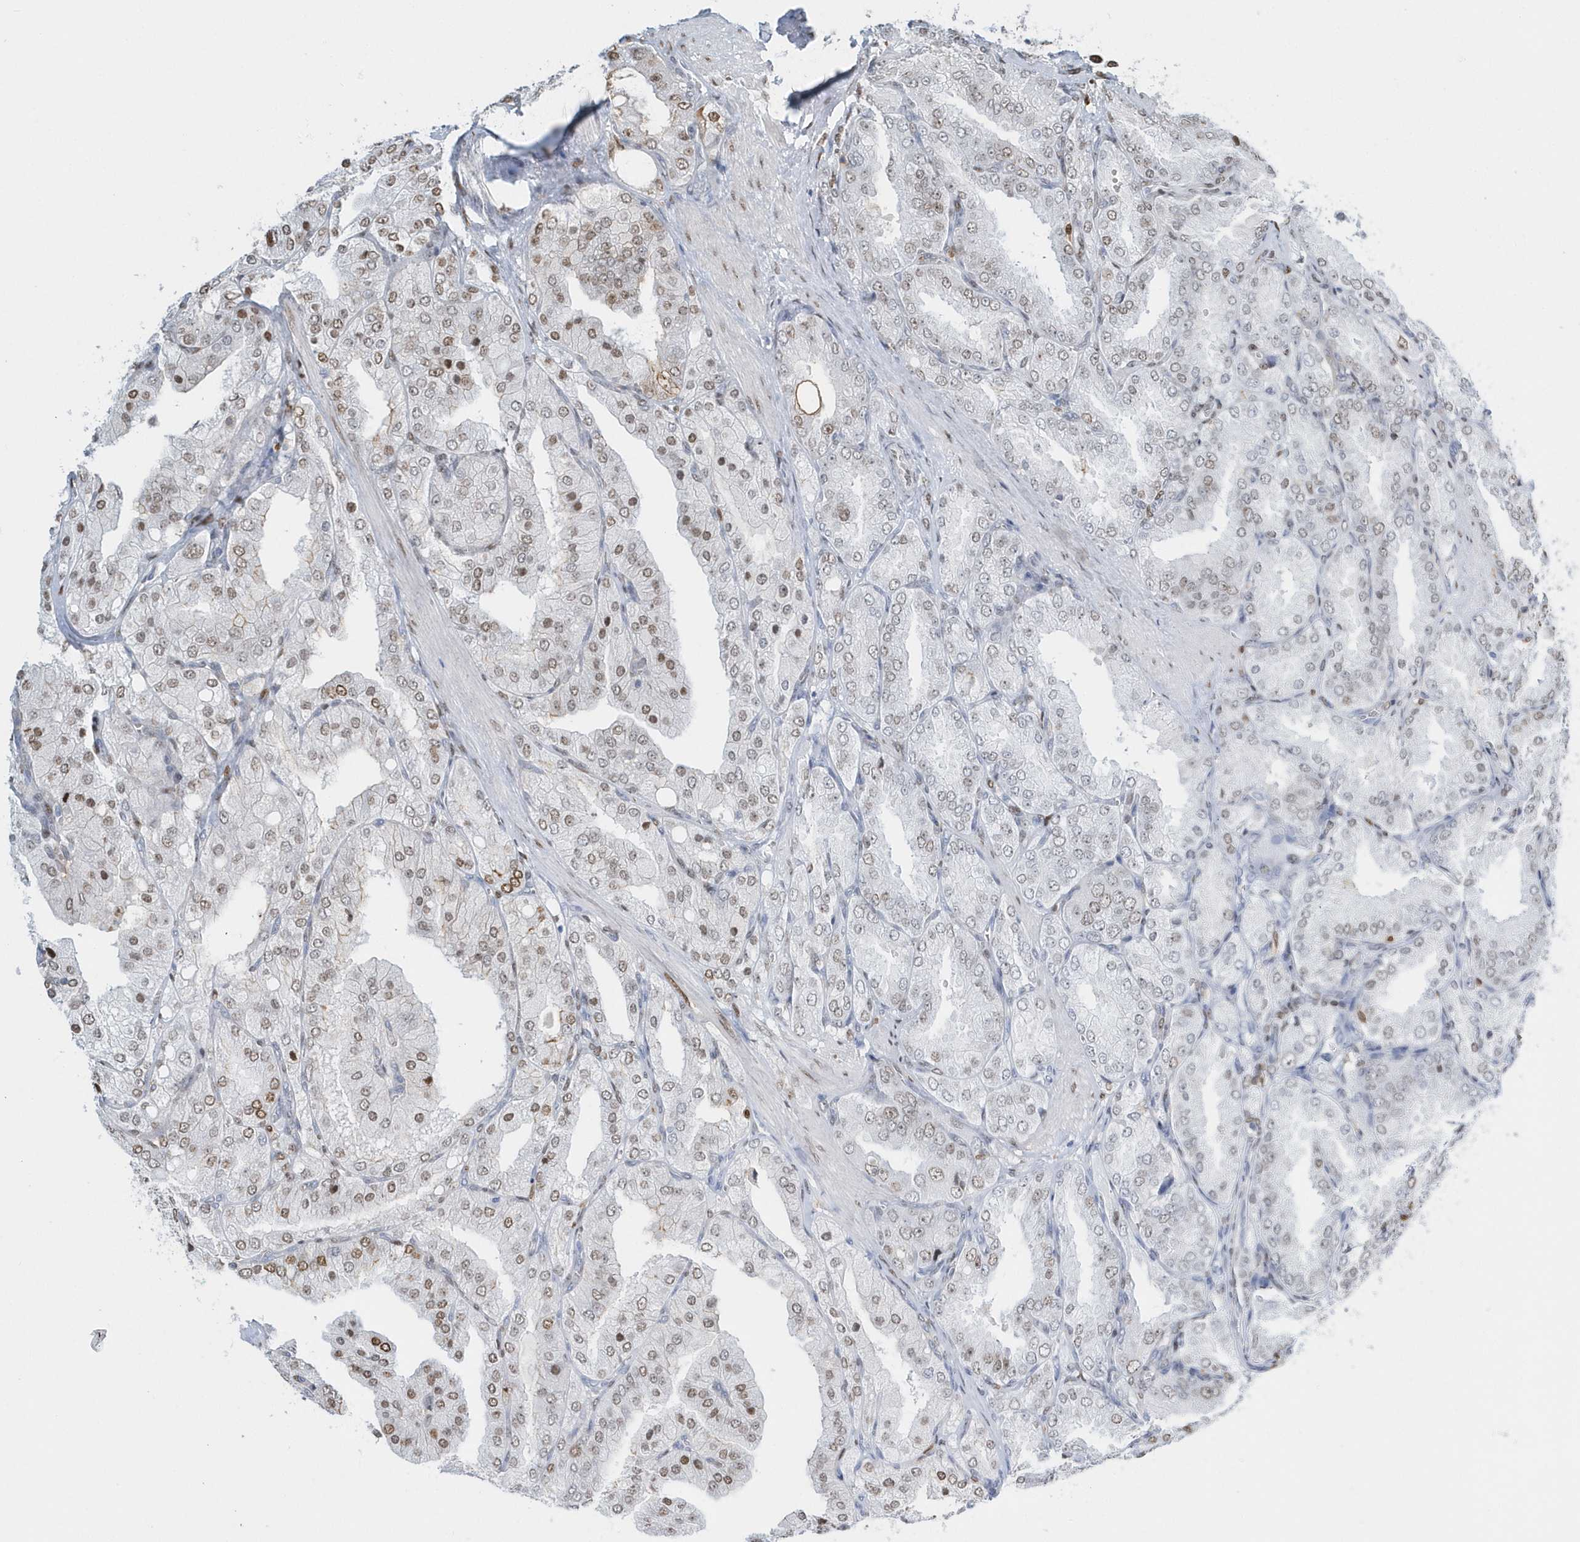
{"staining": {"intensity": "moderate", "quantity": "25%-75%", "location": "nuclear"}, "tissue": "prostate cancer", "cell_type": "Tumor cells", "image_type": "cancer", "snomed": [{"axis": "morphology", "description": "Adenocarcinoma, High grade"}, {"axis": "topography", "description": "Prostate"}], "caption": "Prostate high-grade adenocarcinoma was stained to show a protein in brown. There is medium levels of moderate nuclear staining in approximately 25%-75% of tumor cells. (brown staining indicates protein expression, while blue staining denotes nuclei).", "gene": "MACROH2A2", "patient": {"sex": "male", "age": 50}}